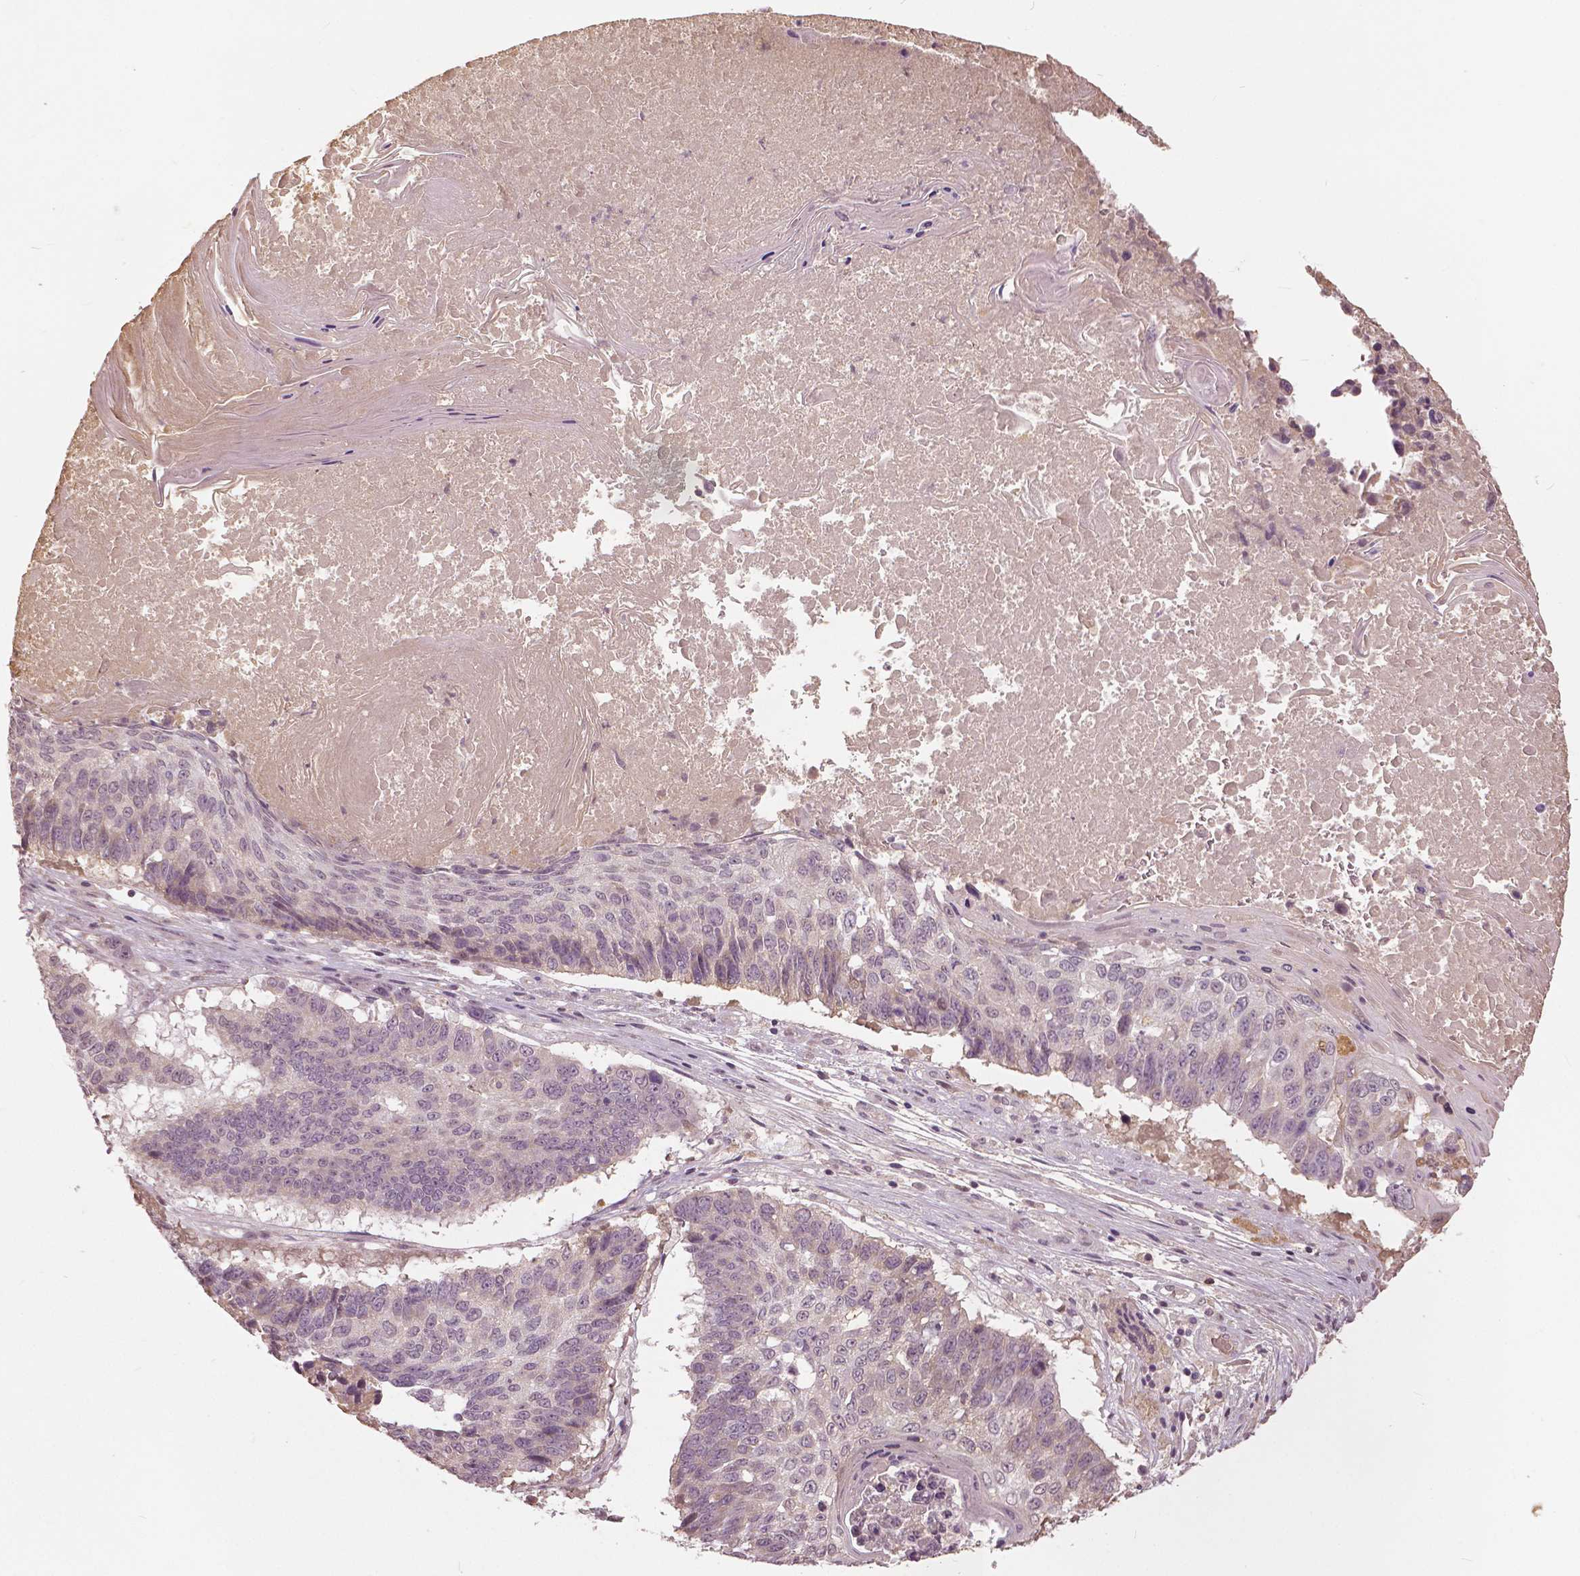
{"staining": {"intensity": "weak", "quantity": "<25%", "location": "nuclear"}, "tissue": "lung cancer", "cell_type": "Tumor cells", "image_type": "cancer", "snomed": [{"axis": "morphology", "description": "Squamous cell carcinoma, NOS"}, {"axis": "topography", "description": "Lung"}], "caption": "A high-resolution histopathology image shows immunohistochemistry staining of lung squamous cell carcinoma, which shows no significant staining in tumor cells. (DAB immunohistochemistry (IHC) visualized using brightfield microscopy, high magnification).", "gene": "ANGPTL4", "patient": {"sex": "male", "age": 73}}